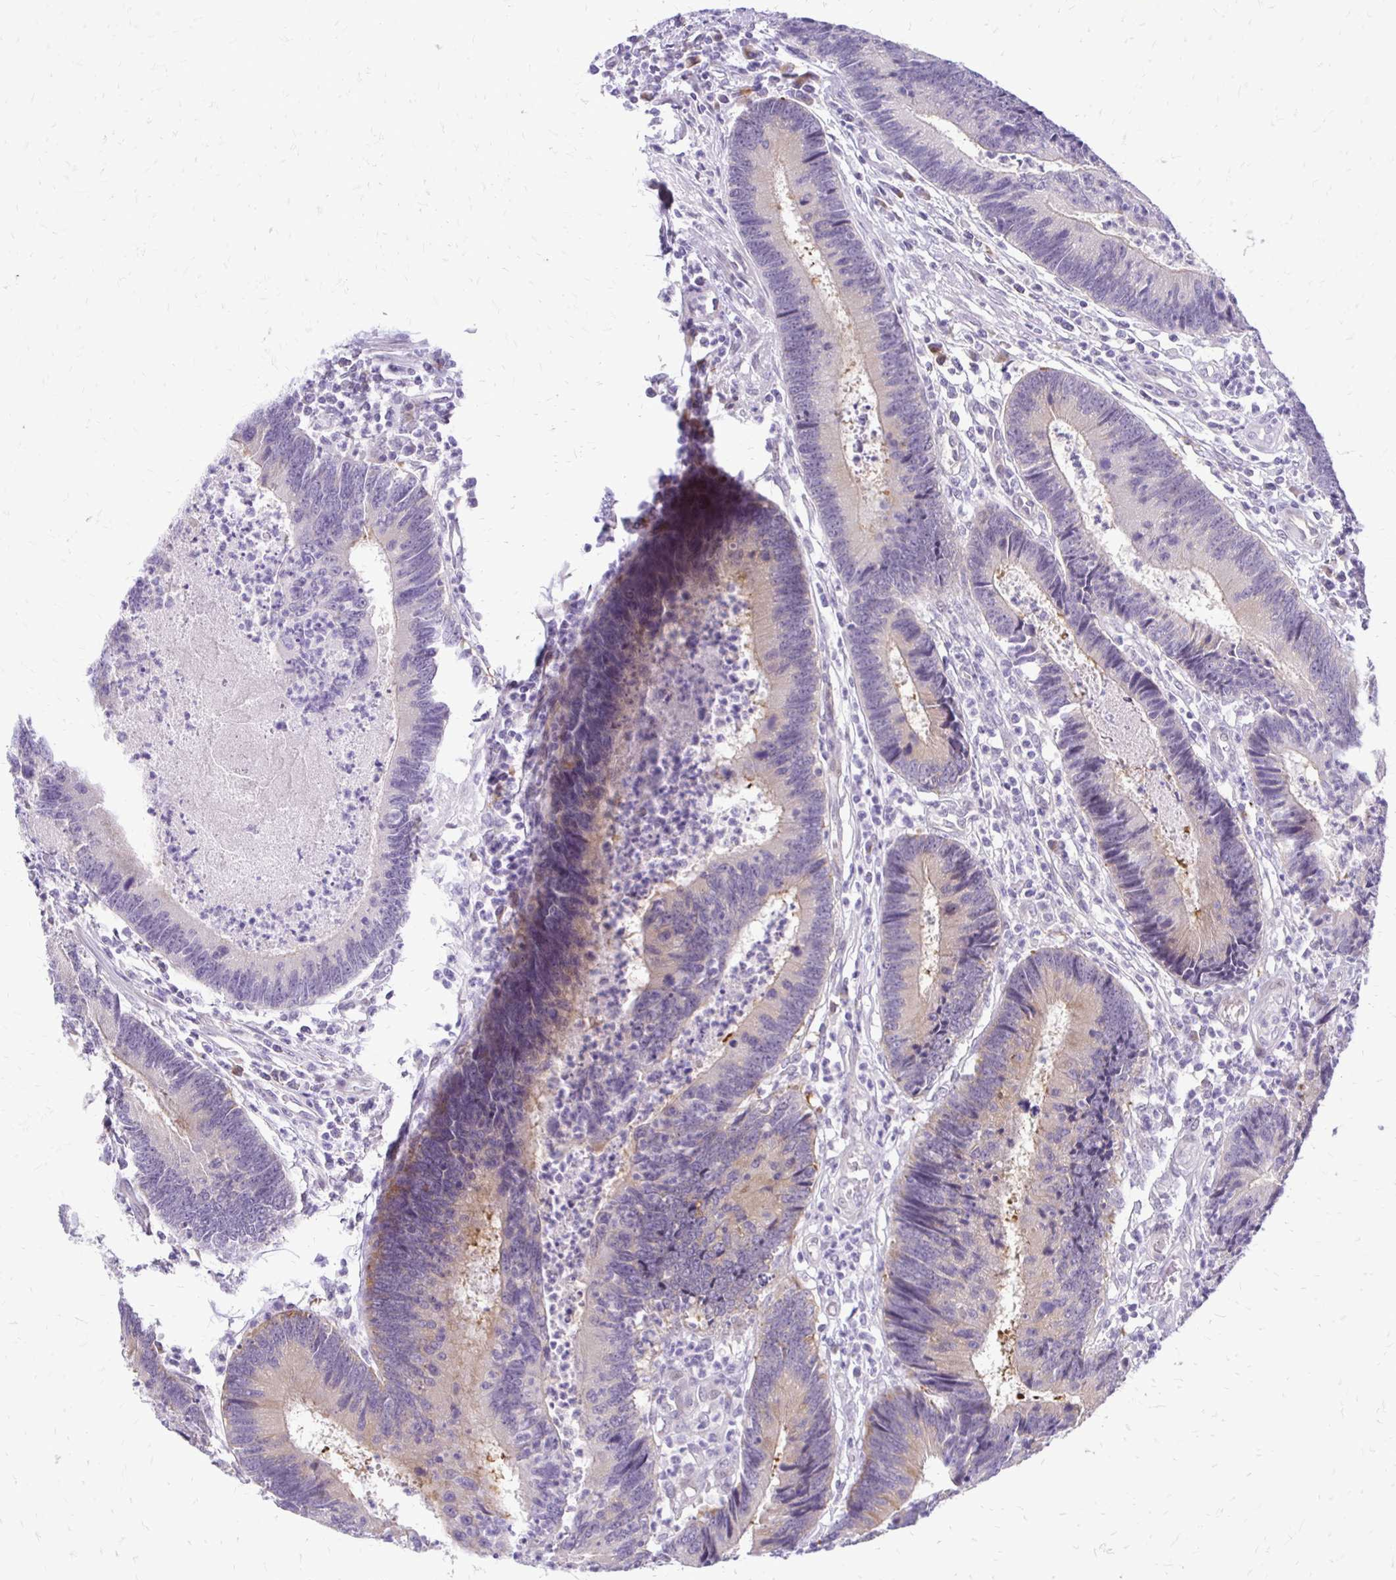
{"staining": {"intensity": "weak", "quantity": "25%-75%", "location": "cytoplasmic/membranous"}, "tissue": "colorectal cancer", "cell_type": "Tumor cells", "image_type": "cancer", "snomed": [{"axis": "morphology", "description": "Adenocarcinoma, NOS"}, {"axis": "topography", "description": "Colon"}], "caption": "A high-resolution photomicrograph shows immunohistochemistry staining of colorectal cancer, which reveals weak cytoplasmic/membranous expression in approximately 25%-75% of tumor cells. (Brightfield microscopy of DAB IHC at high magnification).", "gene": "EPYC", "patient": {"sex": "female", "age": 67}}